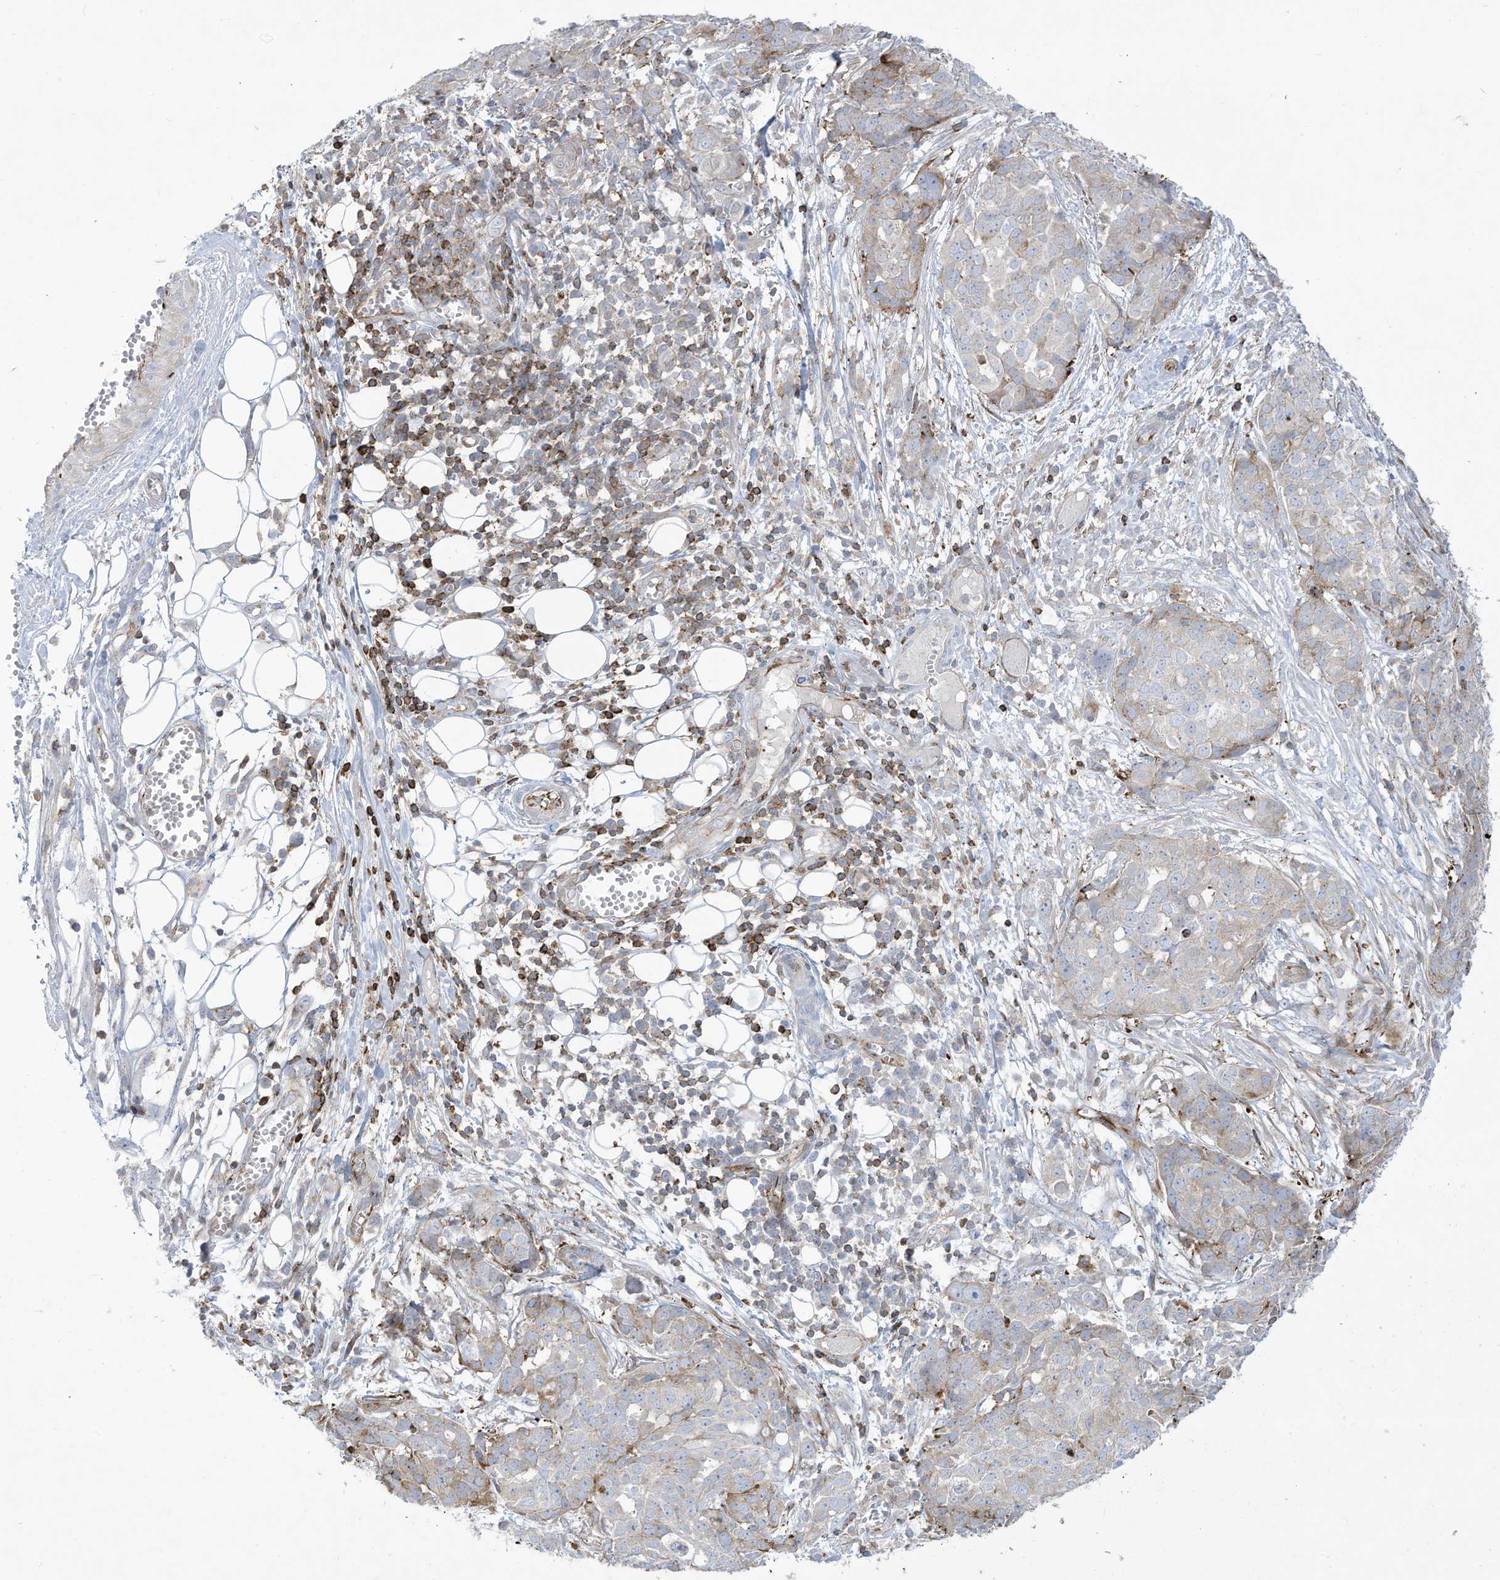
{"staining": {"intensity": "weak", "quantity": "<25%", "location": "cytoplasmic/membranous"}, "tissue": "ovarian cancer", "cell_type": "Tumor cells", "image_type": "cancer", "snomed": [{"axis": "morphology", "description": "Cystadenocarcinoma, serous, NOS"}, {"axis": "topography", "description": "Soft tissue"}, {"axis": "topography", "description": "Ovary"}], "caption": "Ovarian cancer was stained to show a protein in brown. There is no significant positivity in tumor cells. (Immunohistochemistry, brightfield microscopy, high magnification).", "gene": "THNSL2", "patient": {"sex": "female", "age": 57}}